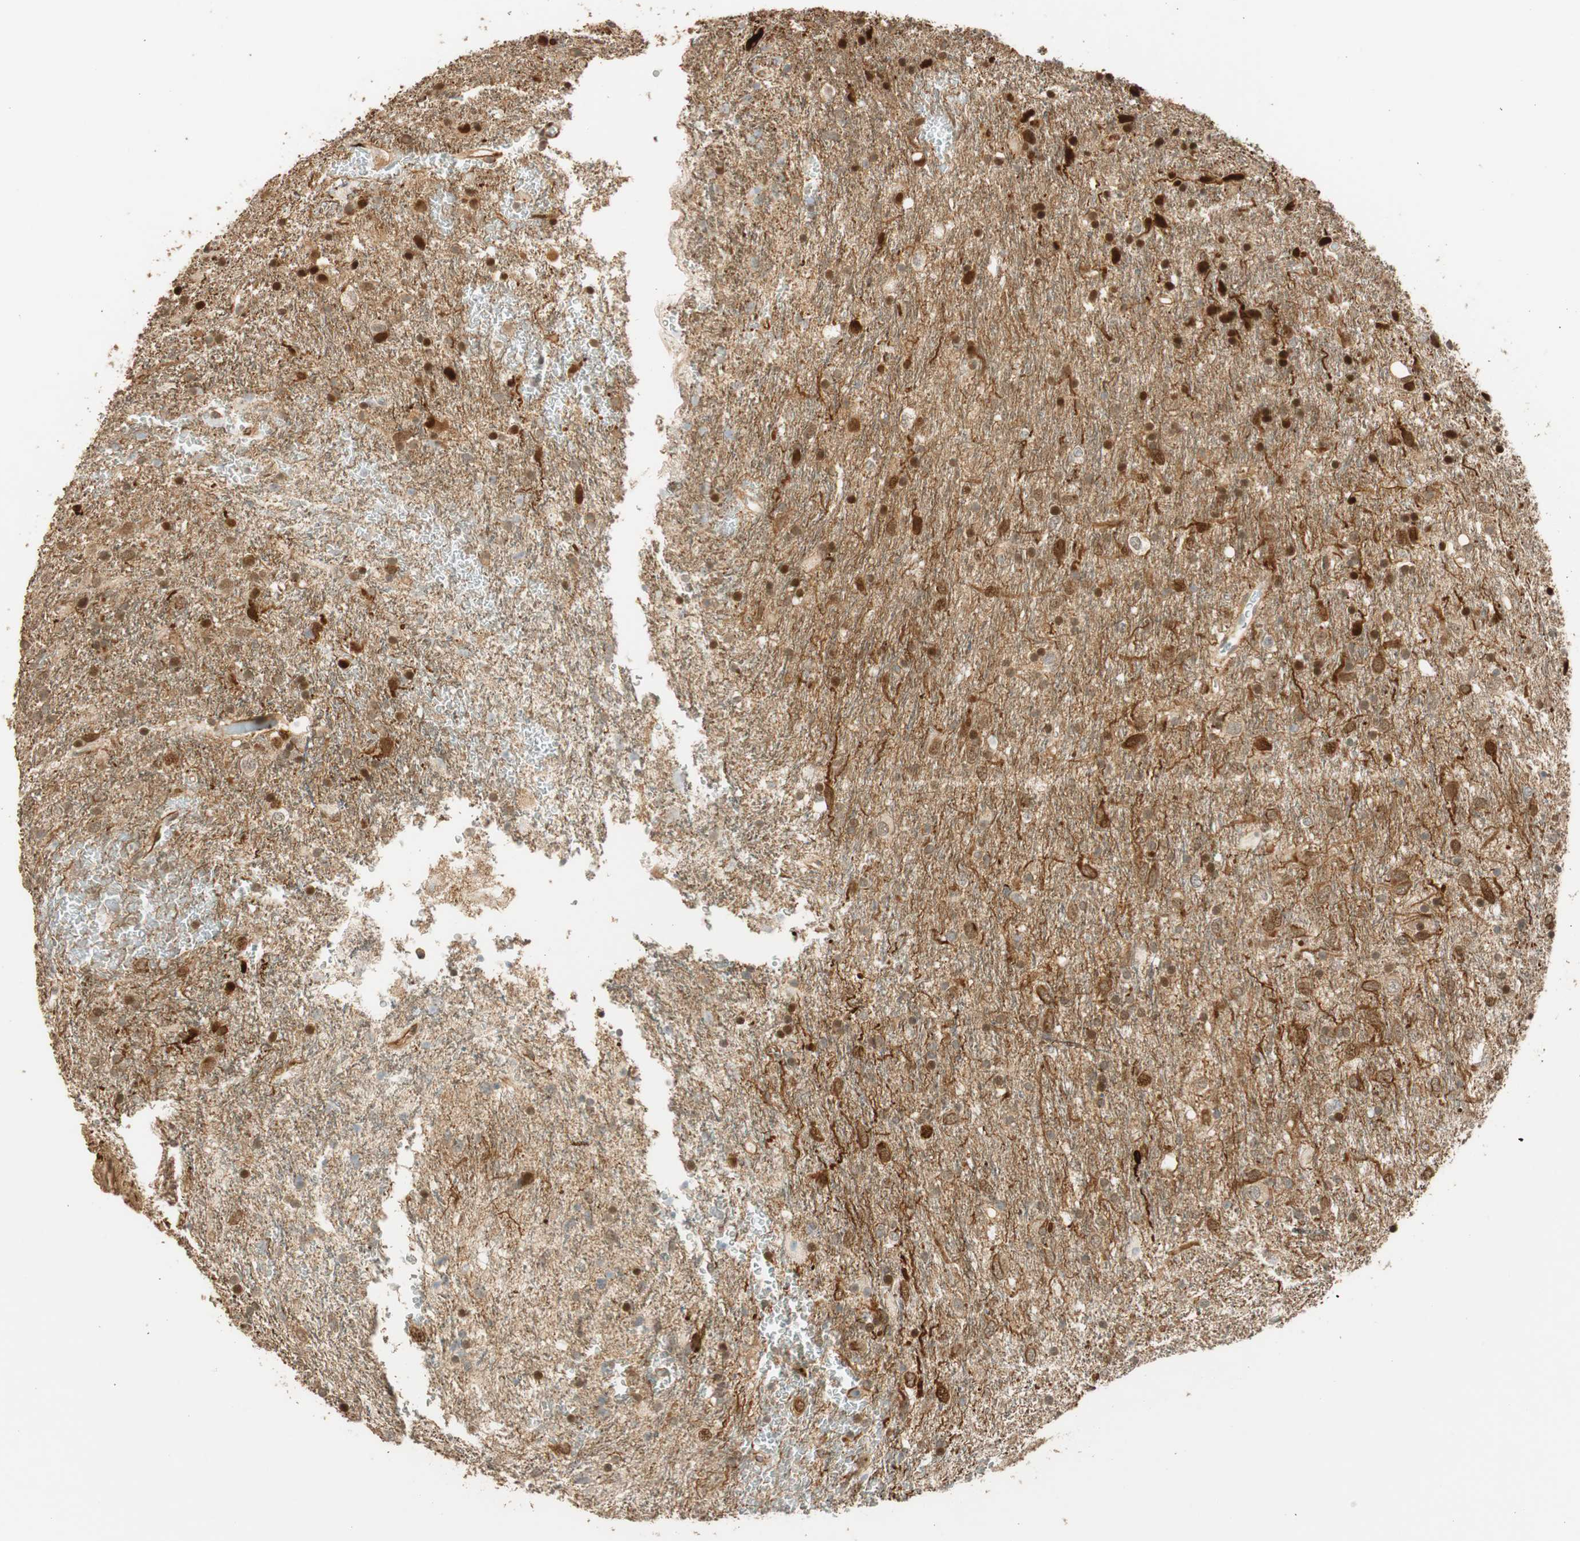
{"staining": {"intensity": "moderate", "quantity": "25%-75%", "location": "cytoplasmic/membranous"}, "tissue": "glioma", "cell_type": "Tumor cells", "image_type": "cancer", "snomed": [{"axis": "morphology", "description": "Glioma, malignant, Low grade"}, {"axis": "topography", "description": "Brain"}], "caption": "Protein expression analysis of human malignant glioma (low-grade) reveals moderate cytoplasmic/membranous positivity in about 25%-75% of tumor cells.", "gene": "NES", "patient": {"sex": "male", "age": 77}}